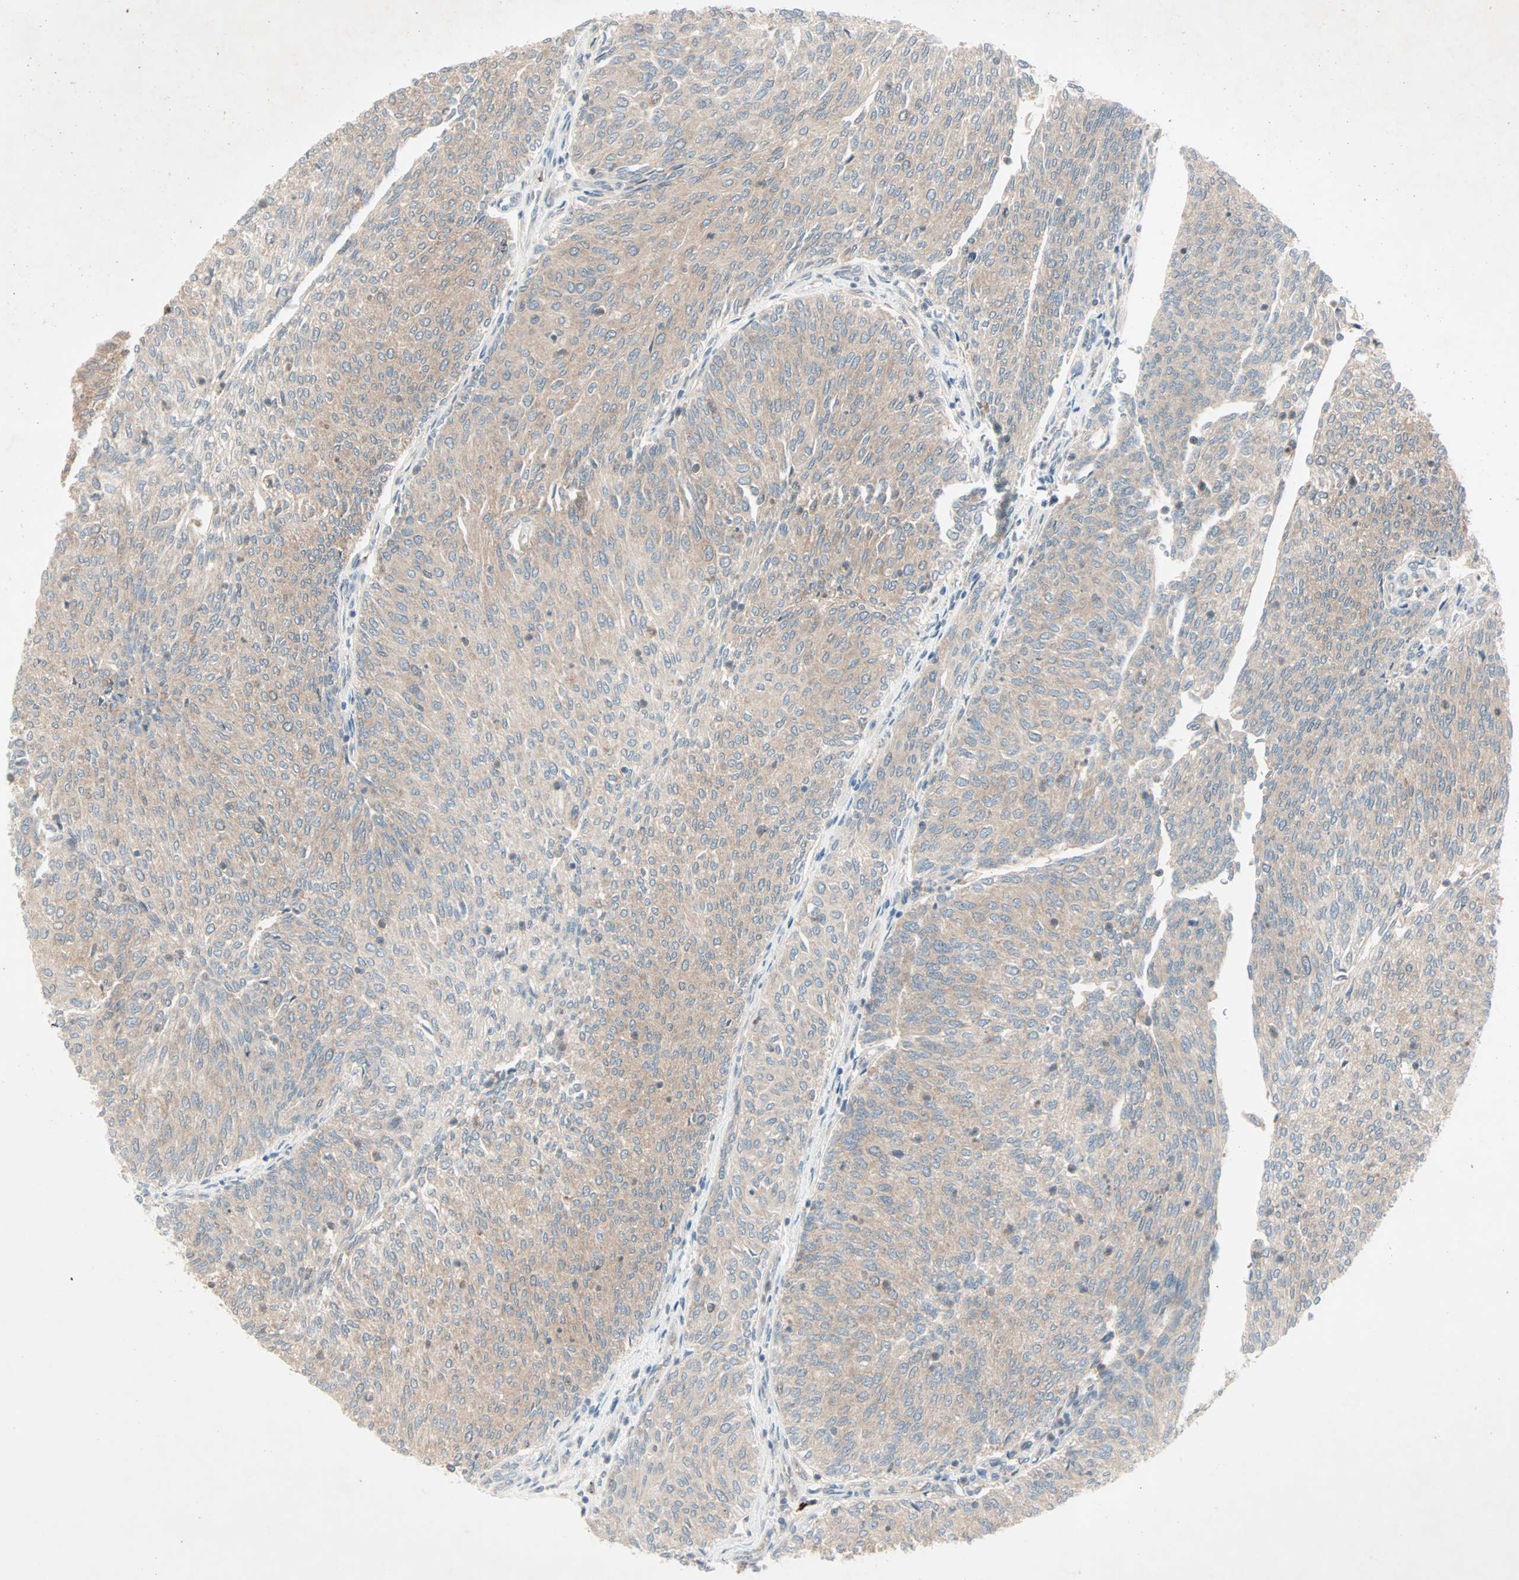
{"staining": {"intensity": "weak", "quantity": ">75%", "location": "cytoplasmic/membranous"}, "tissue": "urothelial cancer", "cell_type": "Tumor cells", "image_type": "cancer", "snomed": [{"axis": "morphology", "description": "Urothelial carcinoma, Low grade"}, {"axis": "topography", "description": "Urinary bladder"}], "caption": "An immunohistochemistry (IHC) histopathology image of tumor tissue is shown. Protein staining in brown labels weak cytoplasmic/membranous positivity in urothelial carcinoma (low-grade) within tumor cells.", "gene": "SMIM8", "patient": {"sex": "female", "age": 79}}